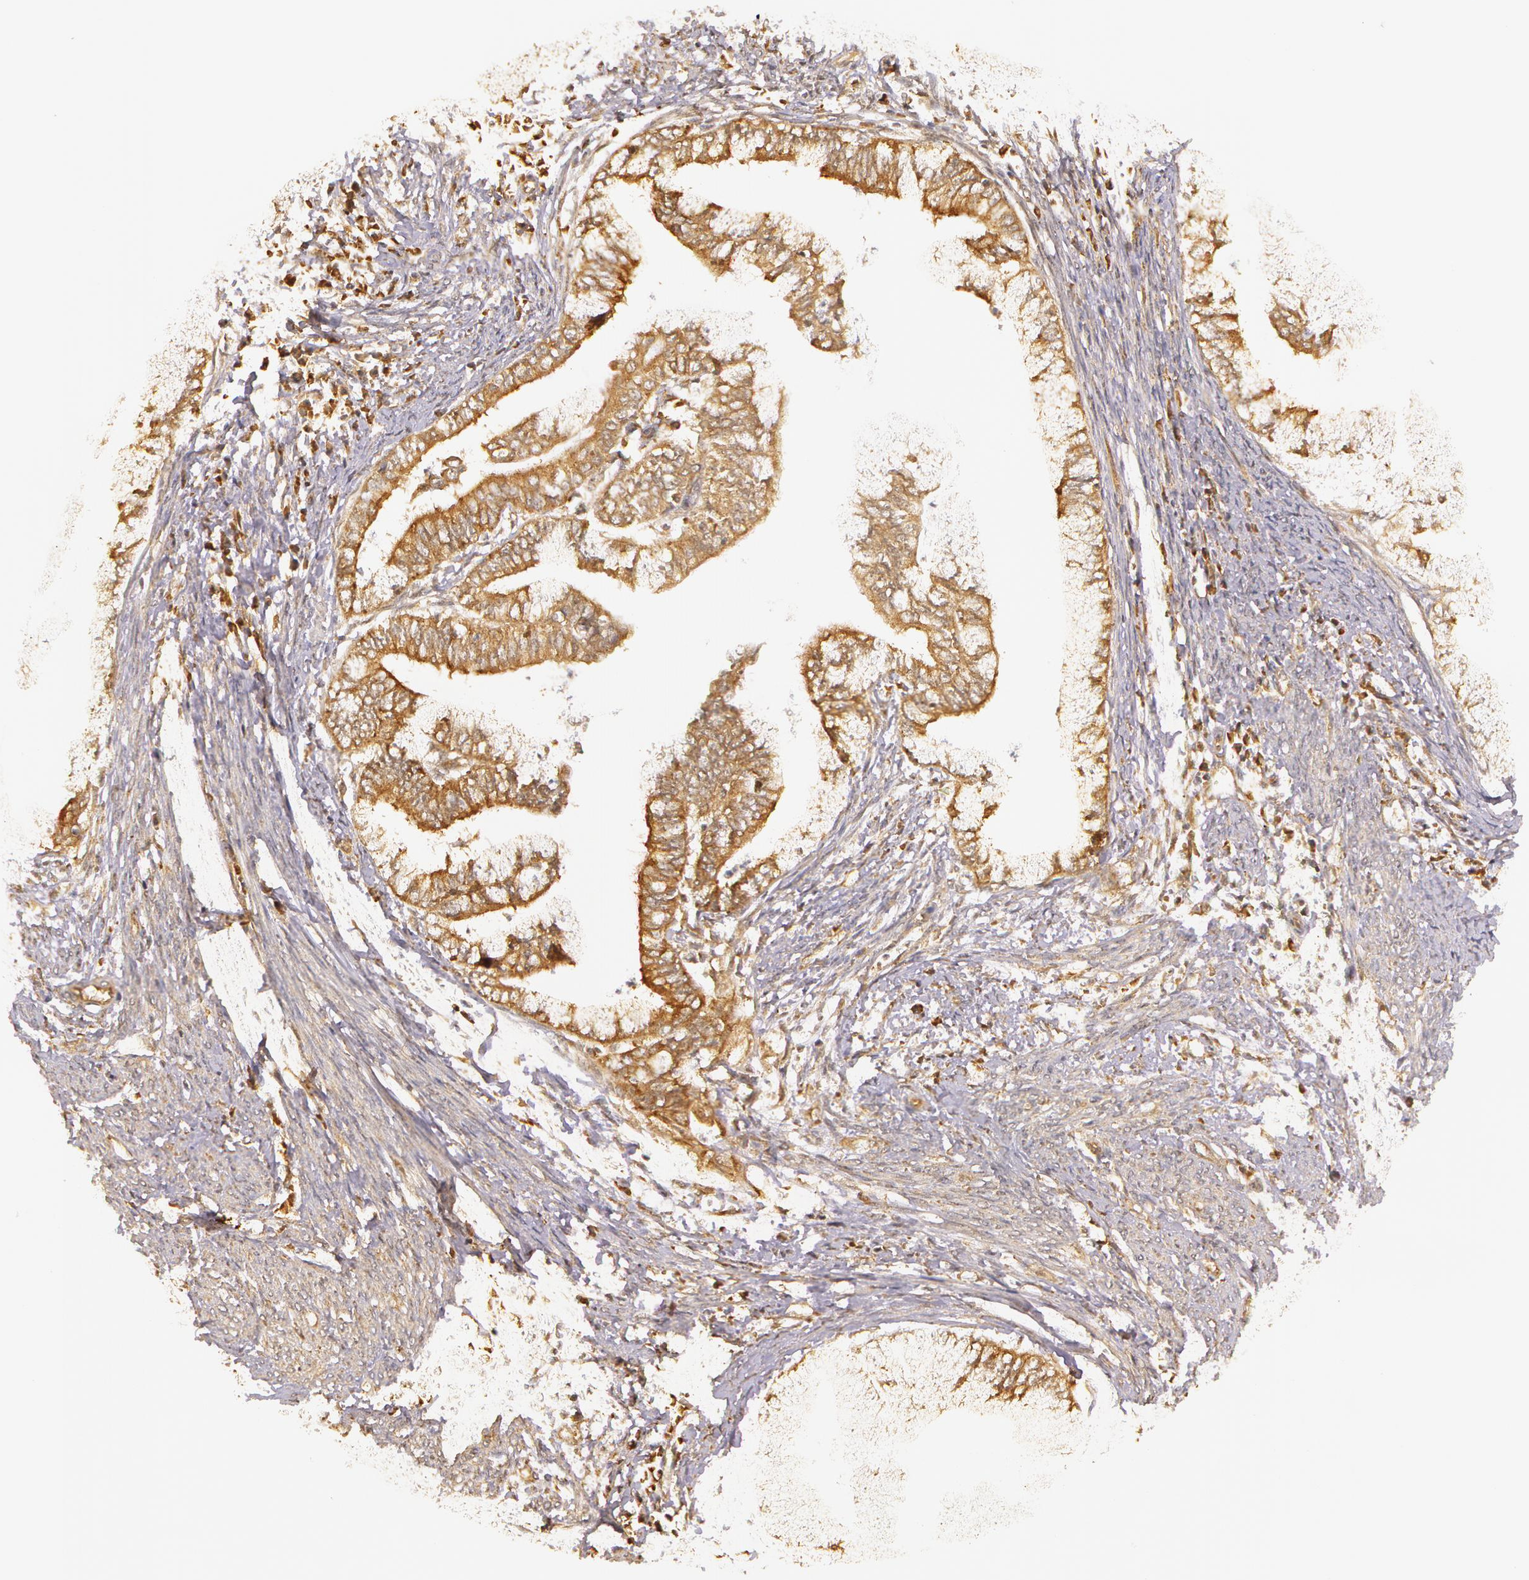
{"staining": {"intensity": "moderate", "quantity": ">75%", "location": "cytoplasmic/membranous"}, "tissue": "endometrial cancer", "cell_type": "Tumor cells", "image_type": "cancer", "snomed": [{"axis": "morphology", "description": "Adenocarcinoma, NOS"}, {"axis": "topography", "description": "Endometrium"}], "caption": "Endometrial cancer (adenocarcinoma) stained for a protein shows moderate cytoplasmic/membranous positivity in tumor cells.", "gene": "ASCC2", "patient": {"sex": "female", "age": 66}}